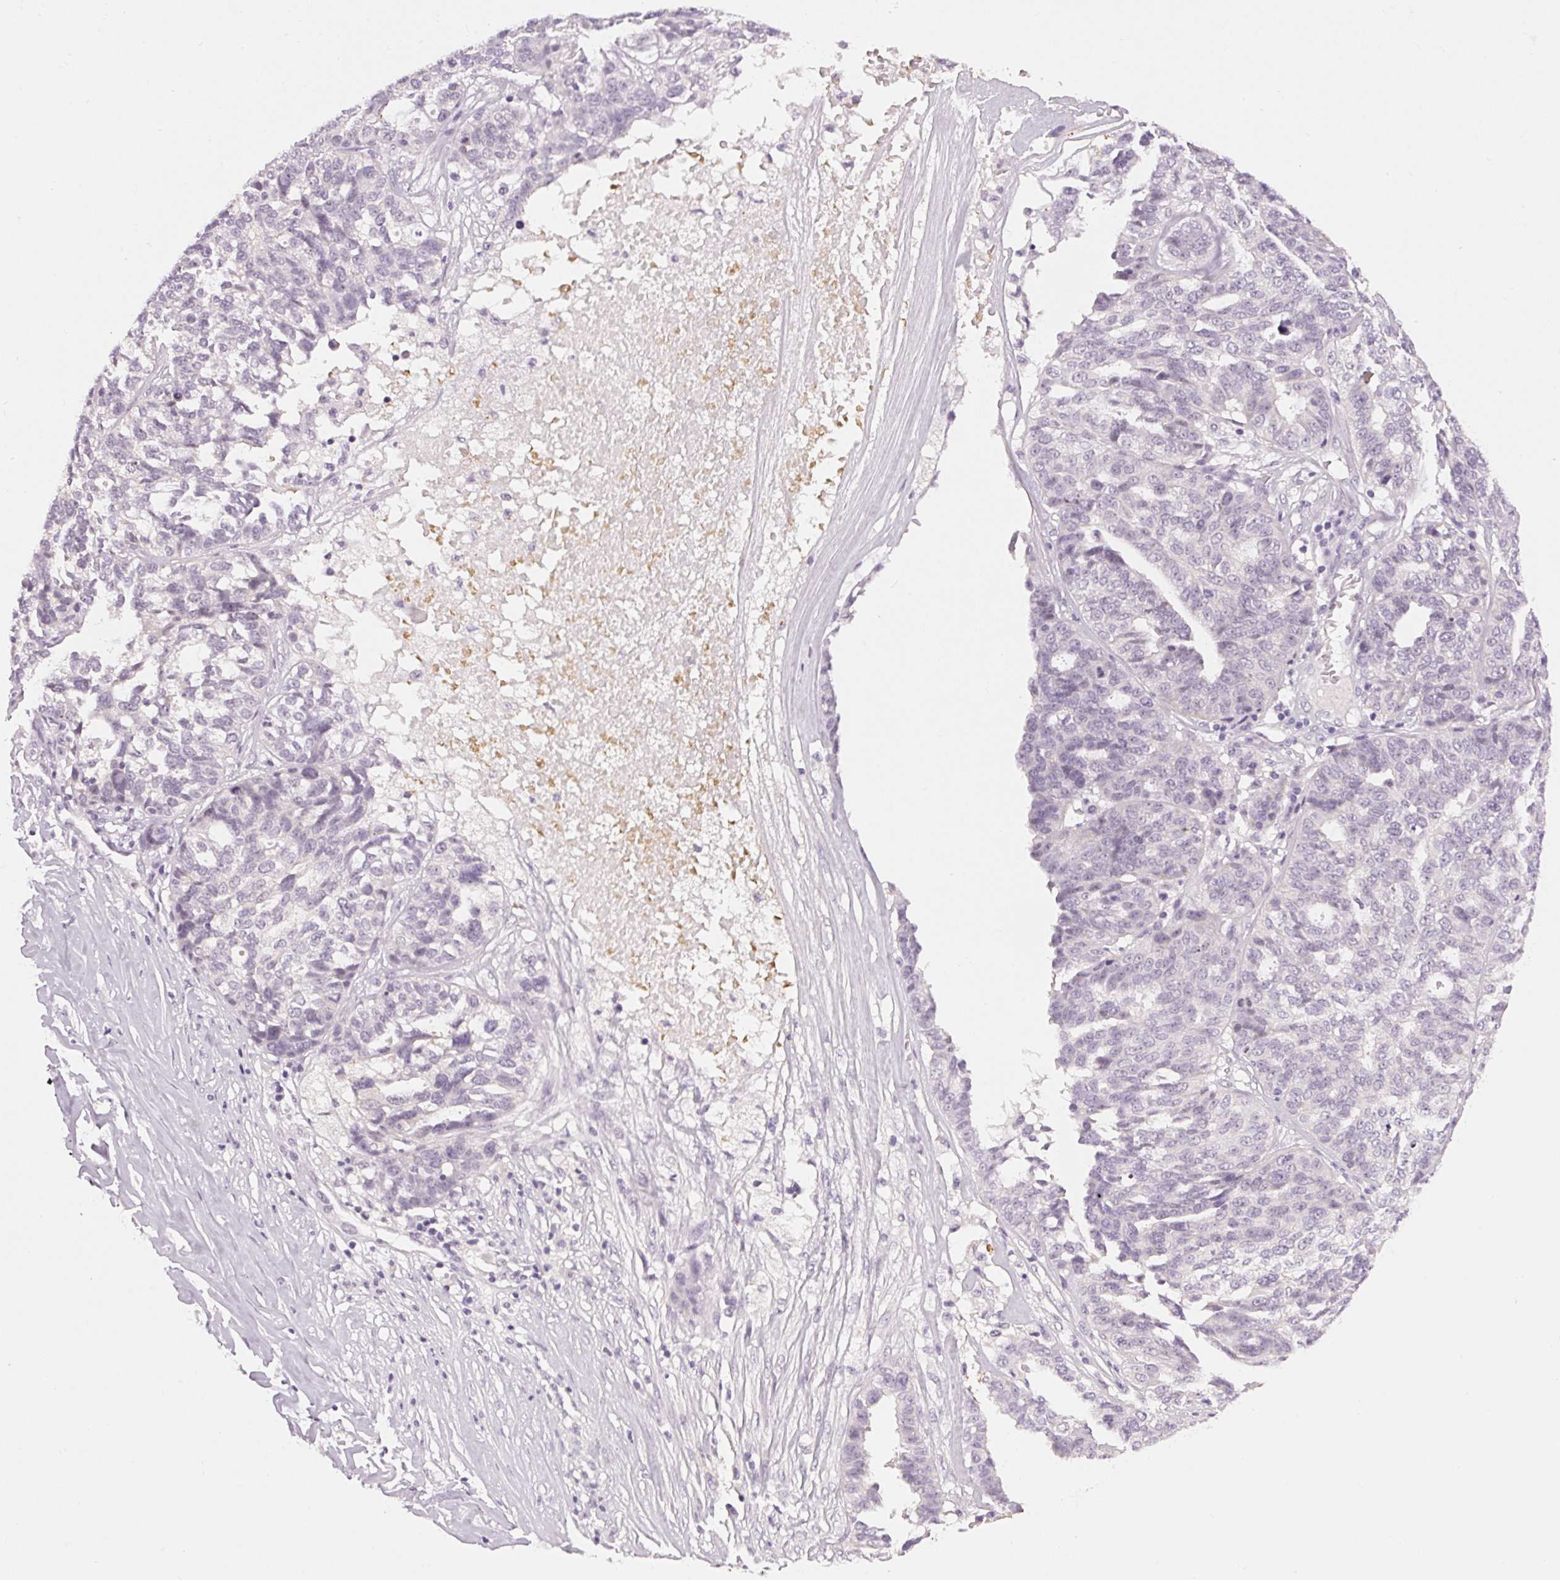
{"staining": {"intensity": "negative", "quantity": "none", "location": "none"}, "tissue": "ovarian cancer", "cell_type": "Tumor cells", "image_type": "cancer", "snomed": [{"axis": "morphology", "description": "Cystadenocarcinoma, serous, NOS"}, {"axis": "topography", "description": "Ovary"}], "caption": "Tumor cells show no significant staining in ovarian cancer.", "gene": "SGF29", "patient": {"sex": "female", "age": 59}}